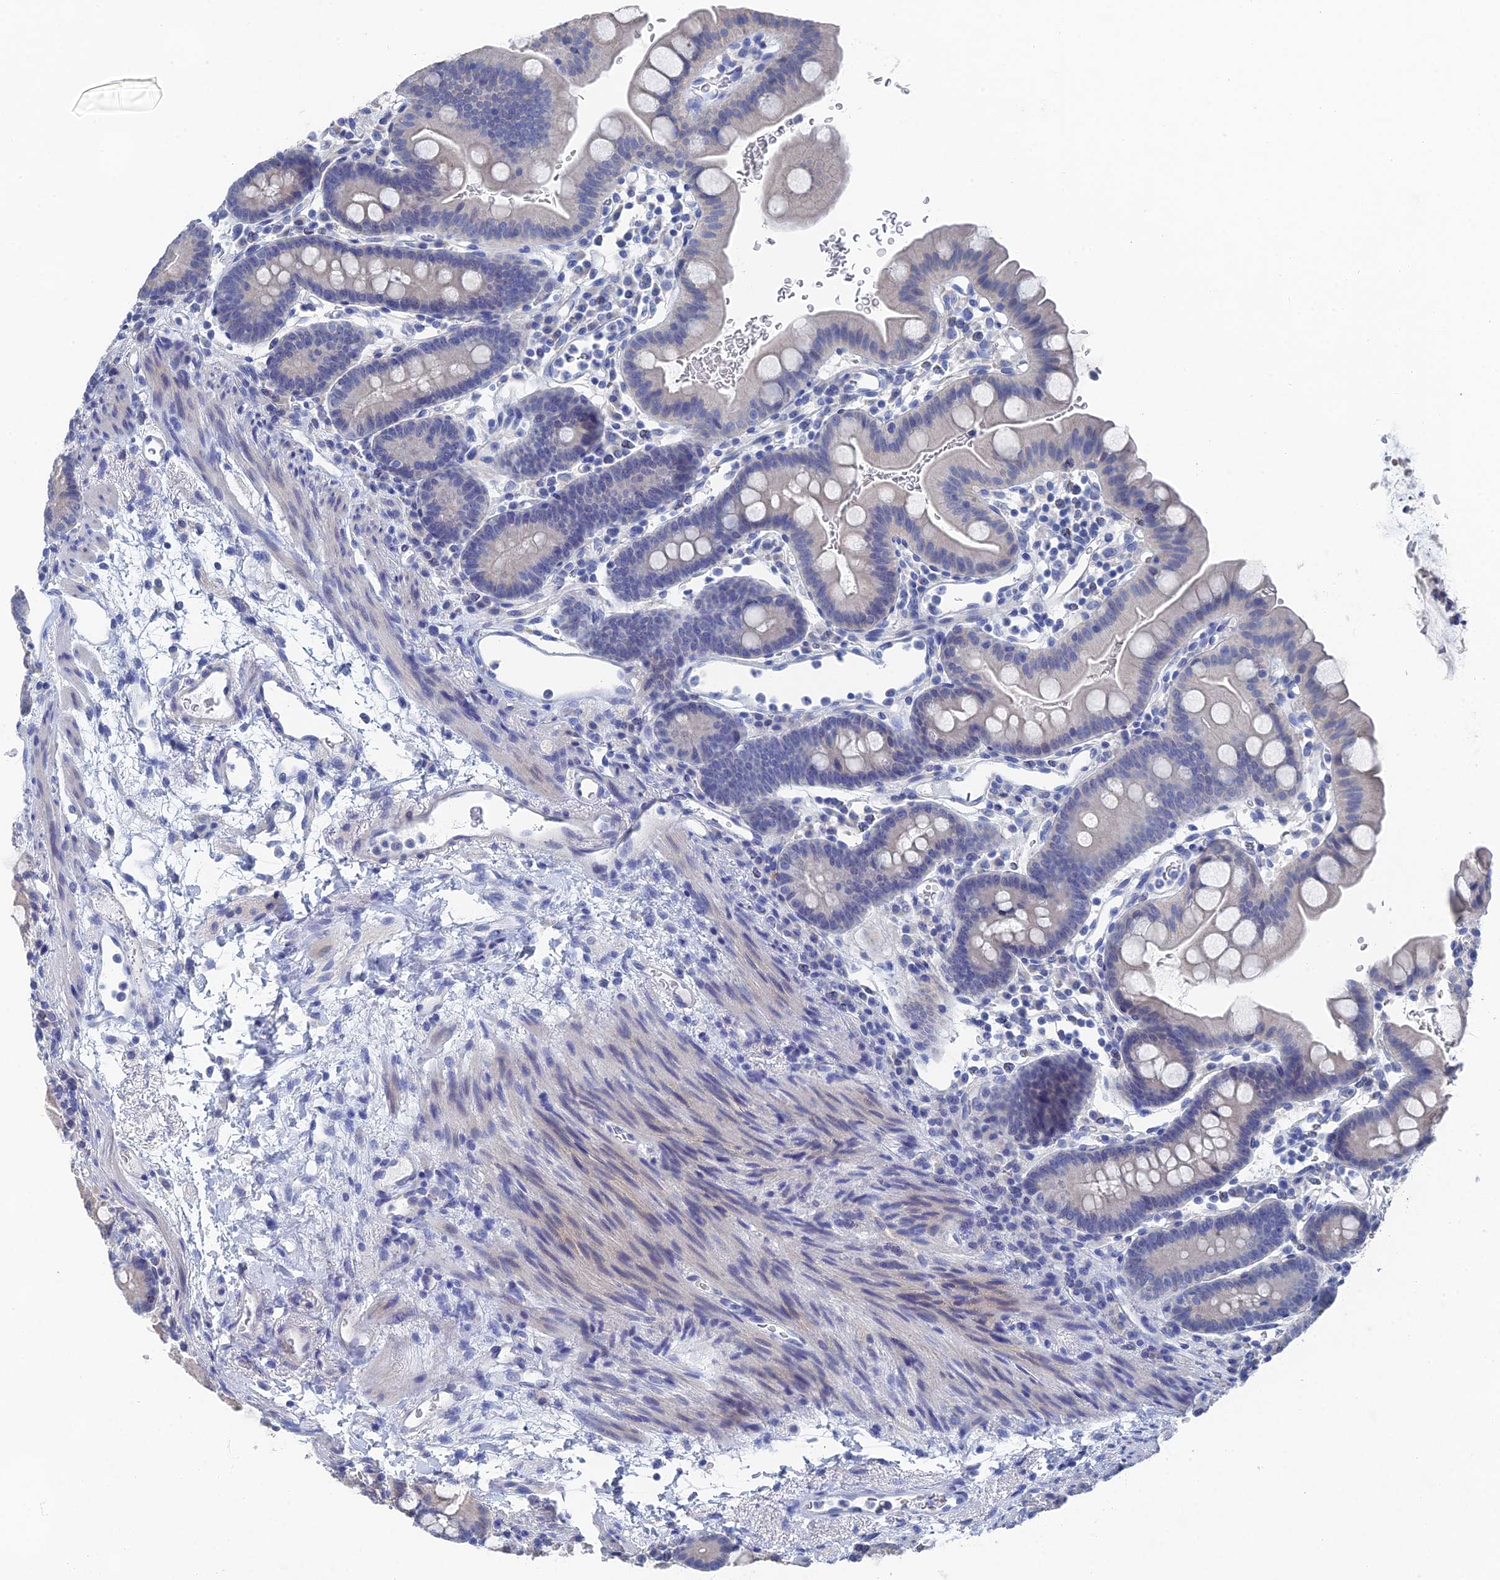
{"staining": {"intensity": "negative", "quantity": "none", "location": "none"}, "tissue": "small intestine", "cell_type": "Glandular cells", "image_type": "normal", "snomed": [{"axis": "morphology", "description": "Normal tissue, NOS"}, {"axis": "topography", "description": "Stomach, upper"}, {"axis": "topography", "description": "Stomach, lower"}, {"axis": "topography", "description": "Small intestine"}], "caption": "High power microscopy image of an IHC image of benign small intestine, revealing no significant positivity in glandular cells.", "gene": "GFAP", "patient": {"sex": "male", "age": 68}}